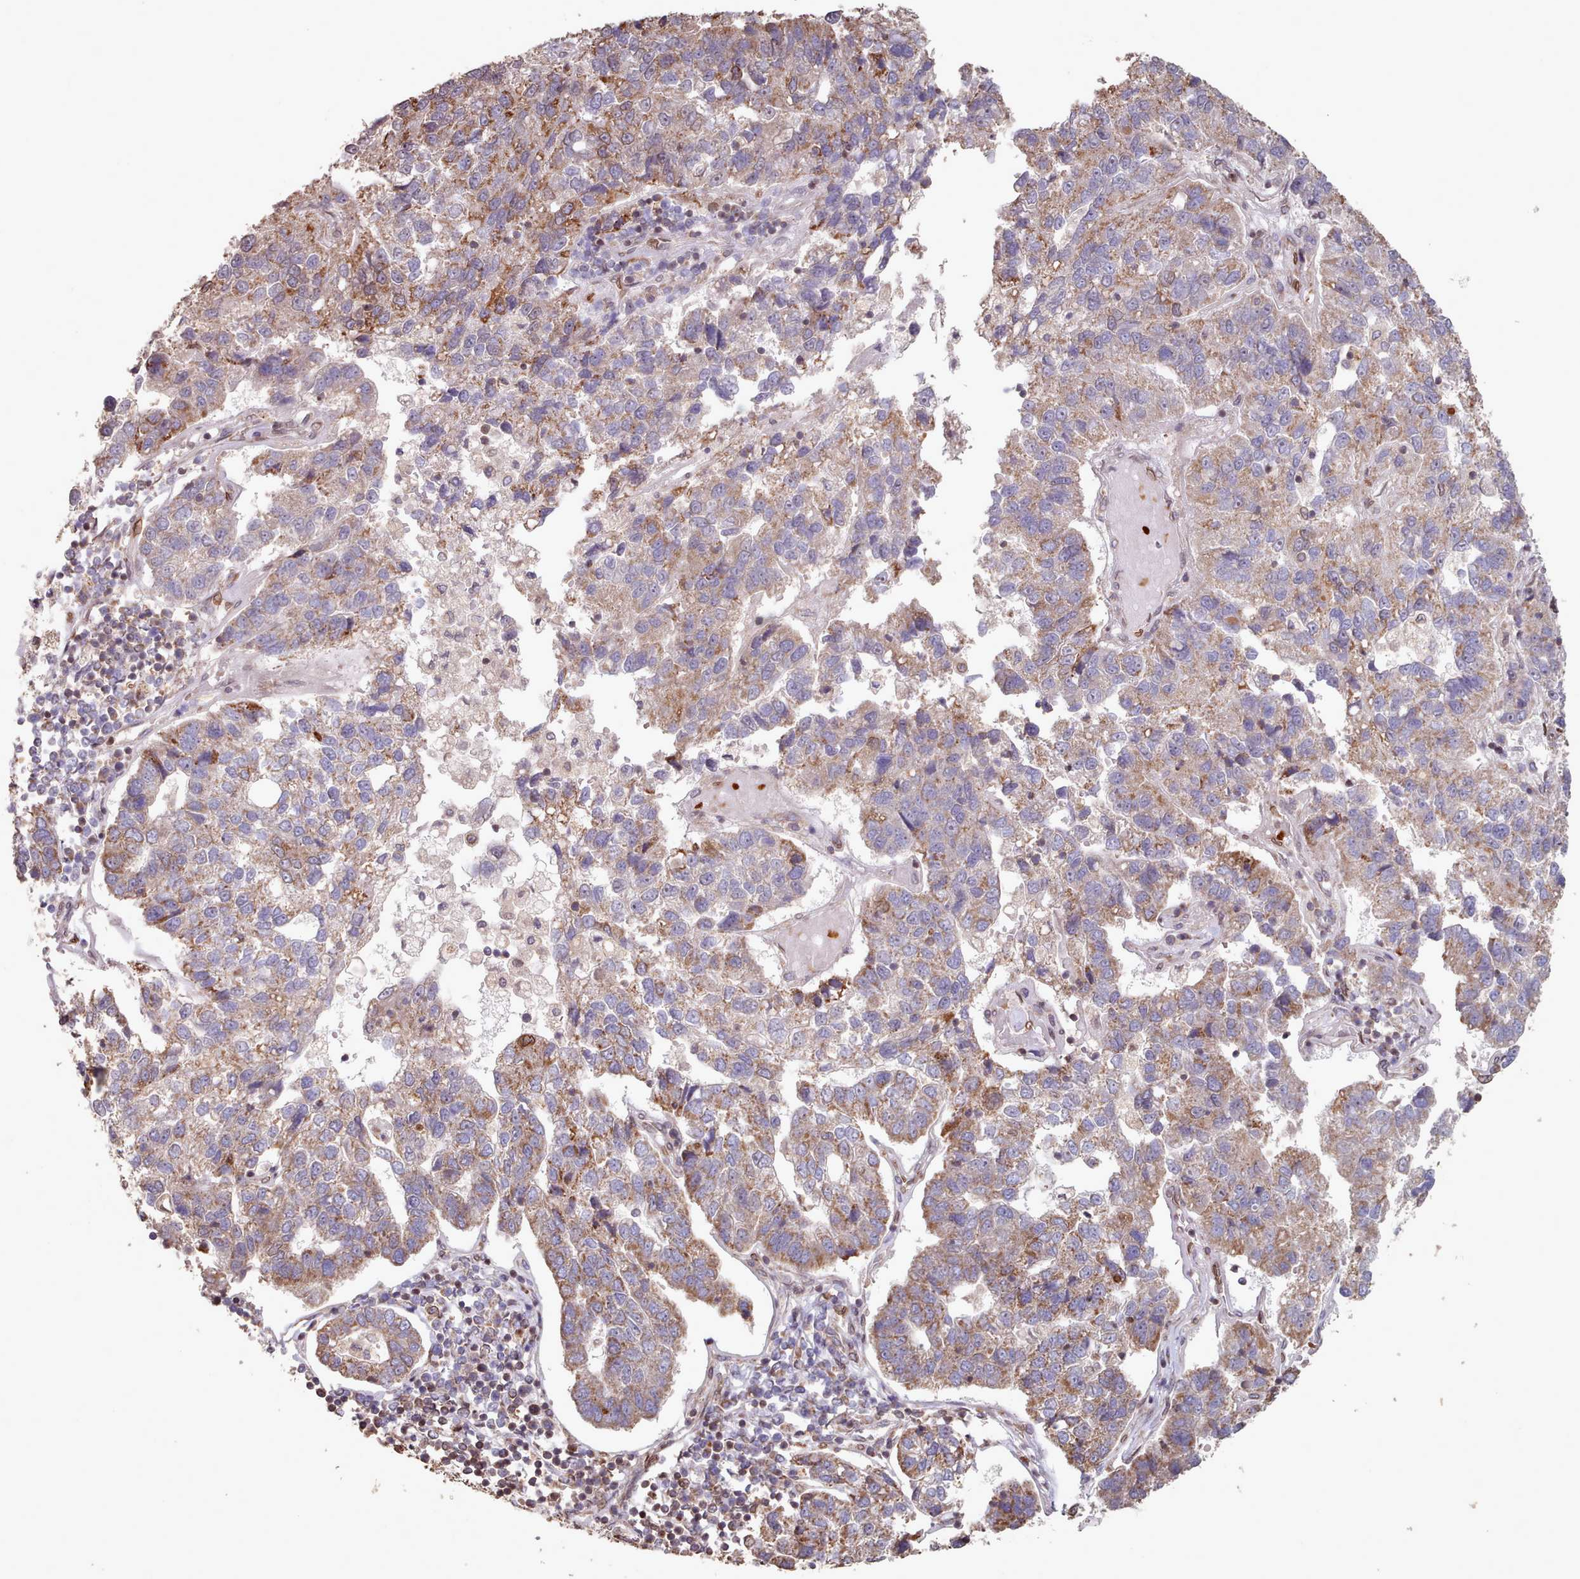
{"staining": {"intensity": "moderate", "quantity": "25%-75%", "location": "cytoplasmic/membranous"}, "tissue": "pancreatic cancer", "cell_type": "Tumor cells", "image_type": "cancer", "snomed": [{"axis": "morphology", "description": "Adenocarcinoma, NOS"}, {"axis": "topography", "description": "Pancreas"}], "caption": "Approximately 25%-75% of tumor cells in adenocarcinoma (pancreatic) reveal moderate cytoplasmic/membranous protein staining as visualized by brown immunohistochemical staining.", "gene": "TOR1AIP1", "patient": {"sex": "female", "age": 61}}